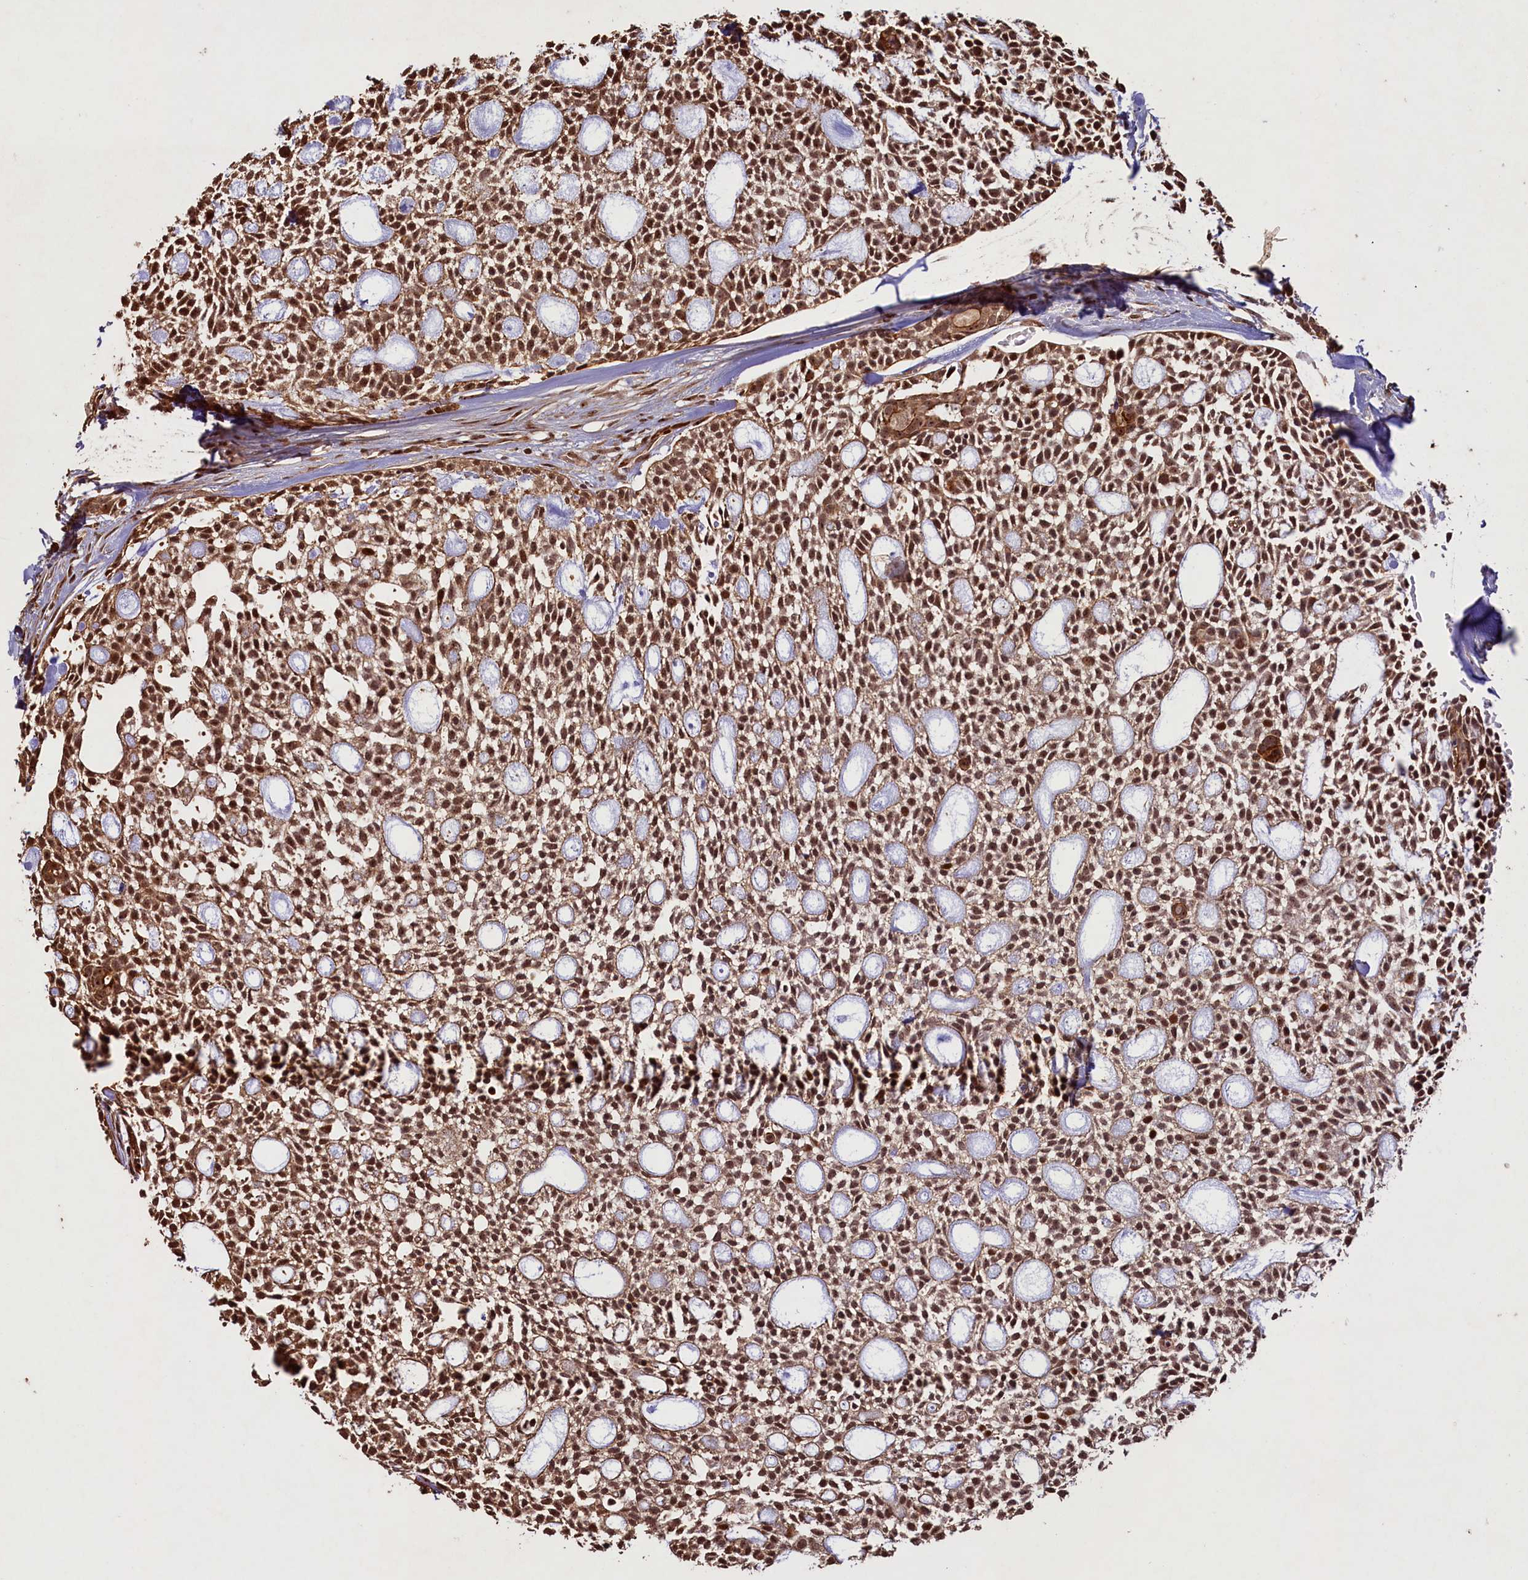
{"staining": {"intensity": "moderate", "quantity": ">75%", "location": "cytoplasmic/membranous,nuclear"}, "tissue": "head and neck cancer", "cell_type": "Tumor cells", "image_type": "cancer", "snomed": [{"axis": "morphology", "description": "Adenocarcinoma, NOS"}, {"axis": "topography", "description": "Subcutis"}, {"axis": "topography", "description": "Head-Neck"}], "caption": "Brown immunohistochemical staining in adenocarcinoma (head and neck) displays moderate cytoplasmic/membranous and nuclear expression in about >75% of tumor cells.", "gene": "SHPRH", "patient": {"sex": "female", "age": 73}}